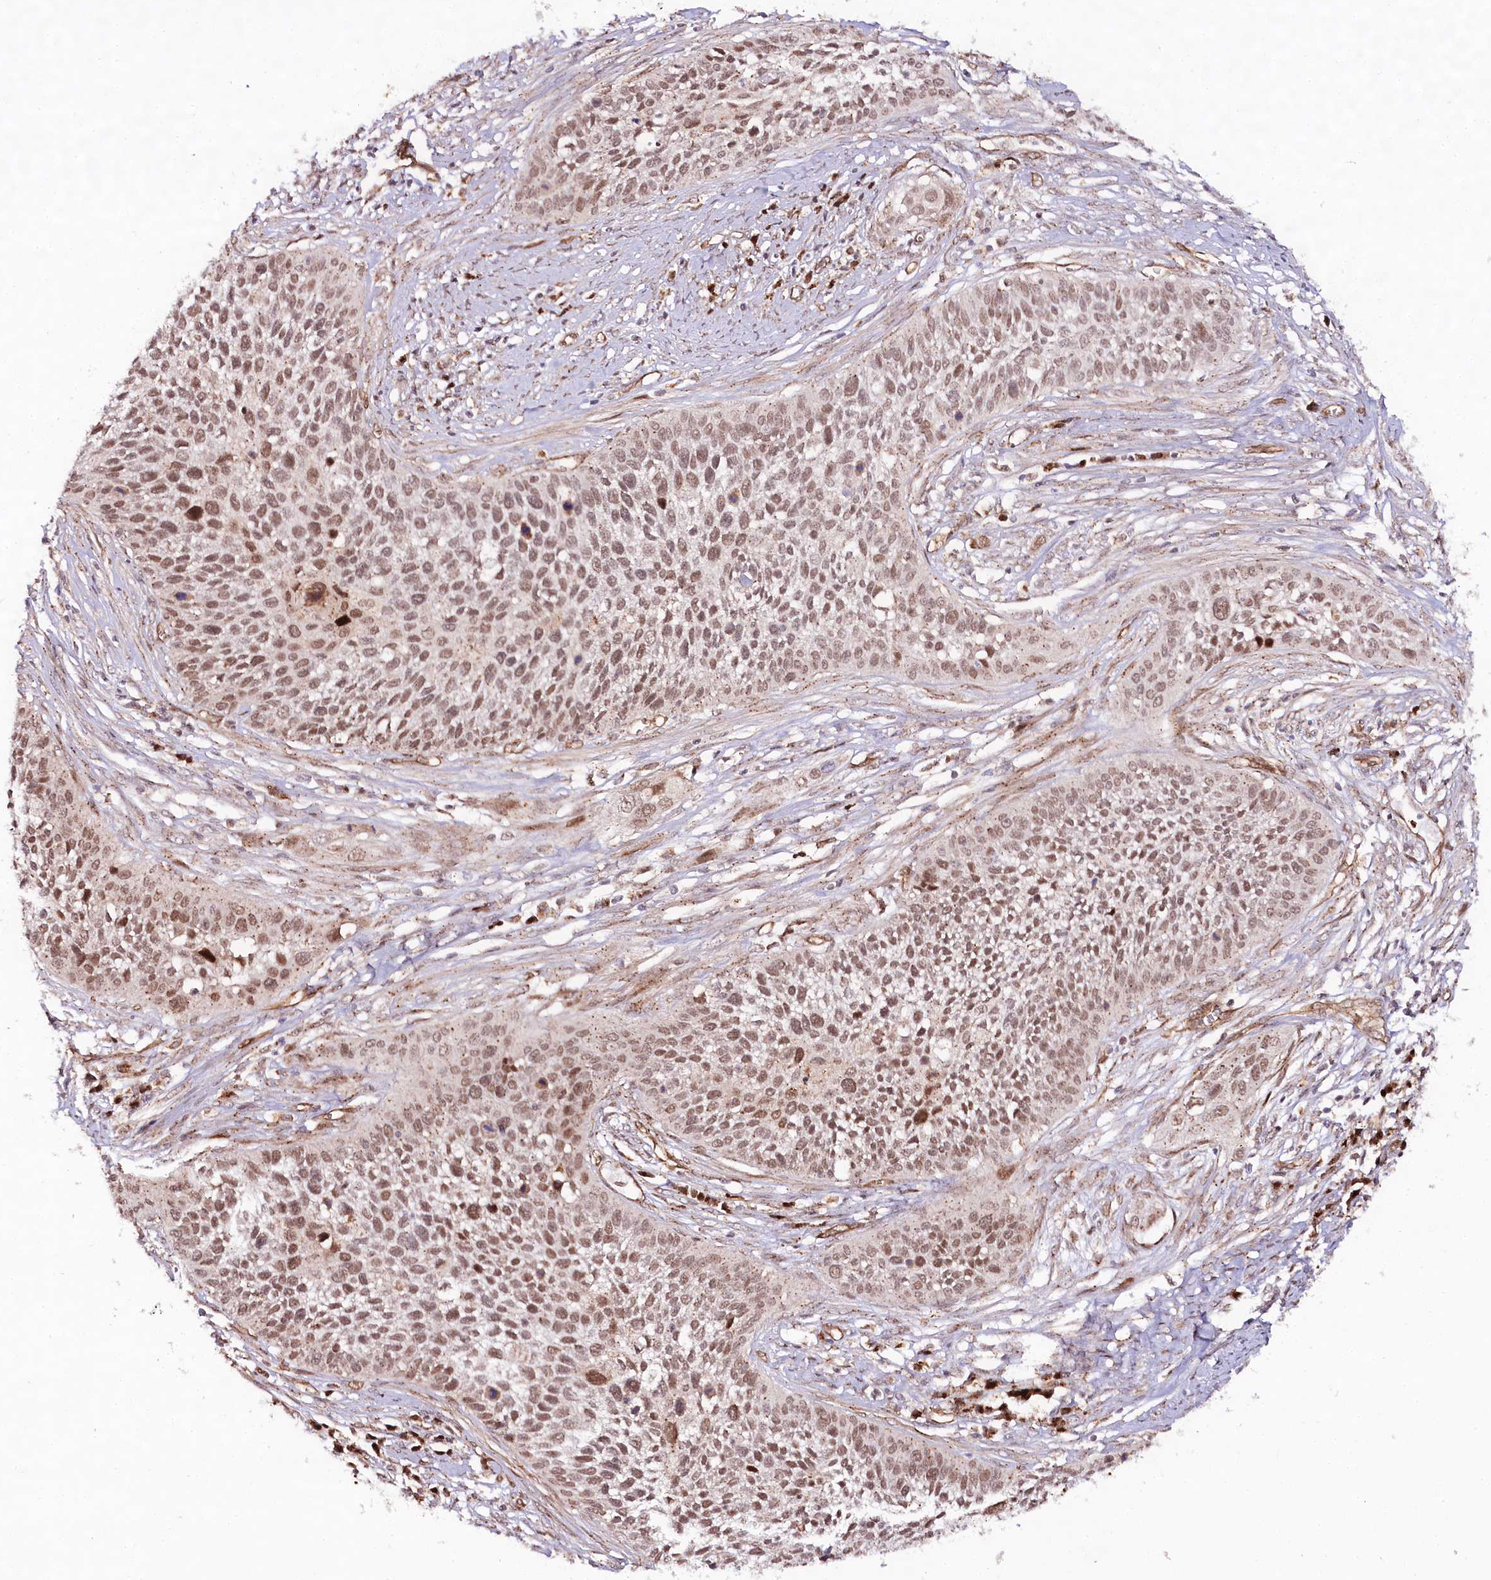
{"staining": {"intensity": "moderate", "quantity": ">75%", "location": "nuclear"}, "tissue": "cervical cancer", "cell_type": "Tumor cells", "image_type": "cancer", "snomed": [{"axis": "morphology", "description": "Squamous cell carcinoma, NOS"}, {"axis": "topography", "description": "Cervix"}], "caption": "Tumor cells exhibit medium levels of moderate nuclear expression in about >75% of cells in cervical cancer.", "gene": "COPG1", "patient": {"sex": "female", "age": 34}}